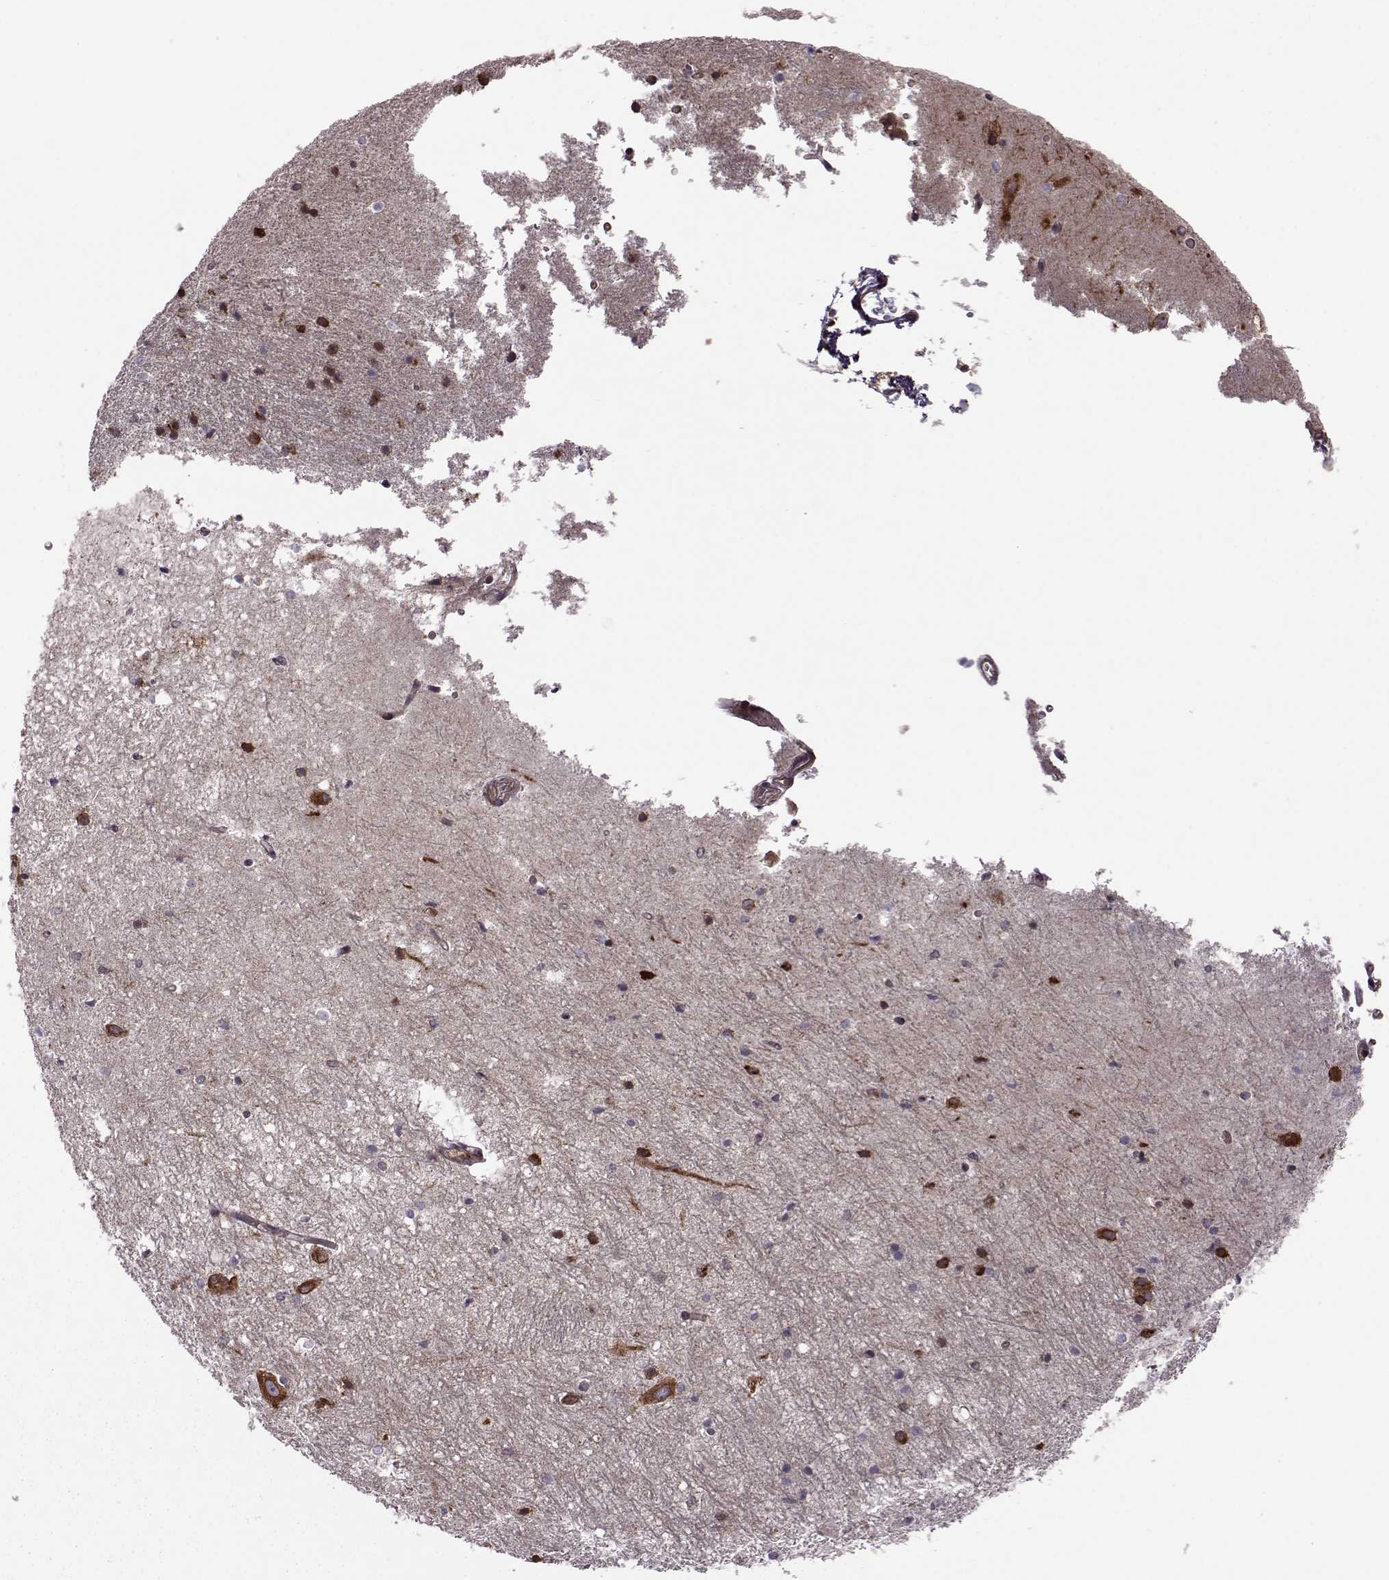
{"staining": {"intensity": "negative", "quantity": "none", "location": "none"}, "tissue": "hippocampus", "cell_type": "Glial cells", "image_type": "normal", "snomed": [{"axis": "morphology", "description": "Normal tissue, NOS"}, {"axis": "topography", "description": "Hippocampus"}], "caption": "Protein analysis of unremarkable hippocampus exhibits no significant expression in glial cells. (DAB immunohistochemistry, high magnification).", "gene": "URI1", "patient": {"sex": "male", "age": 44}}